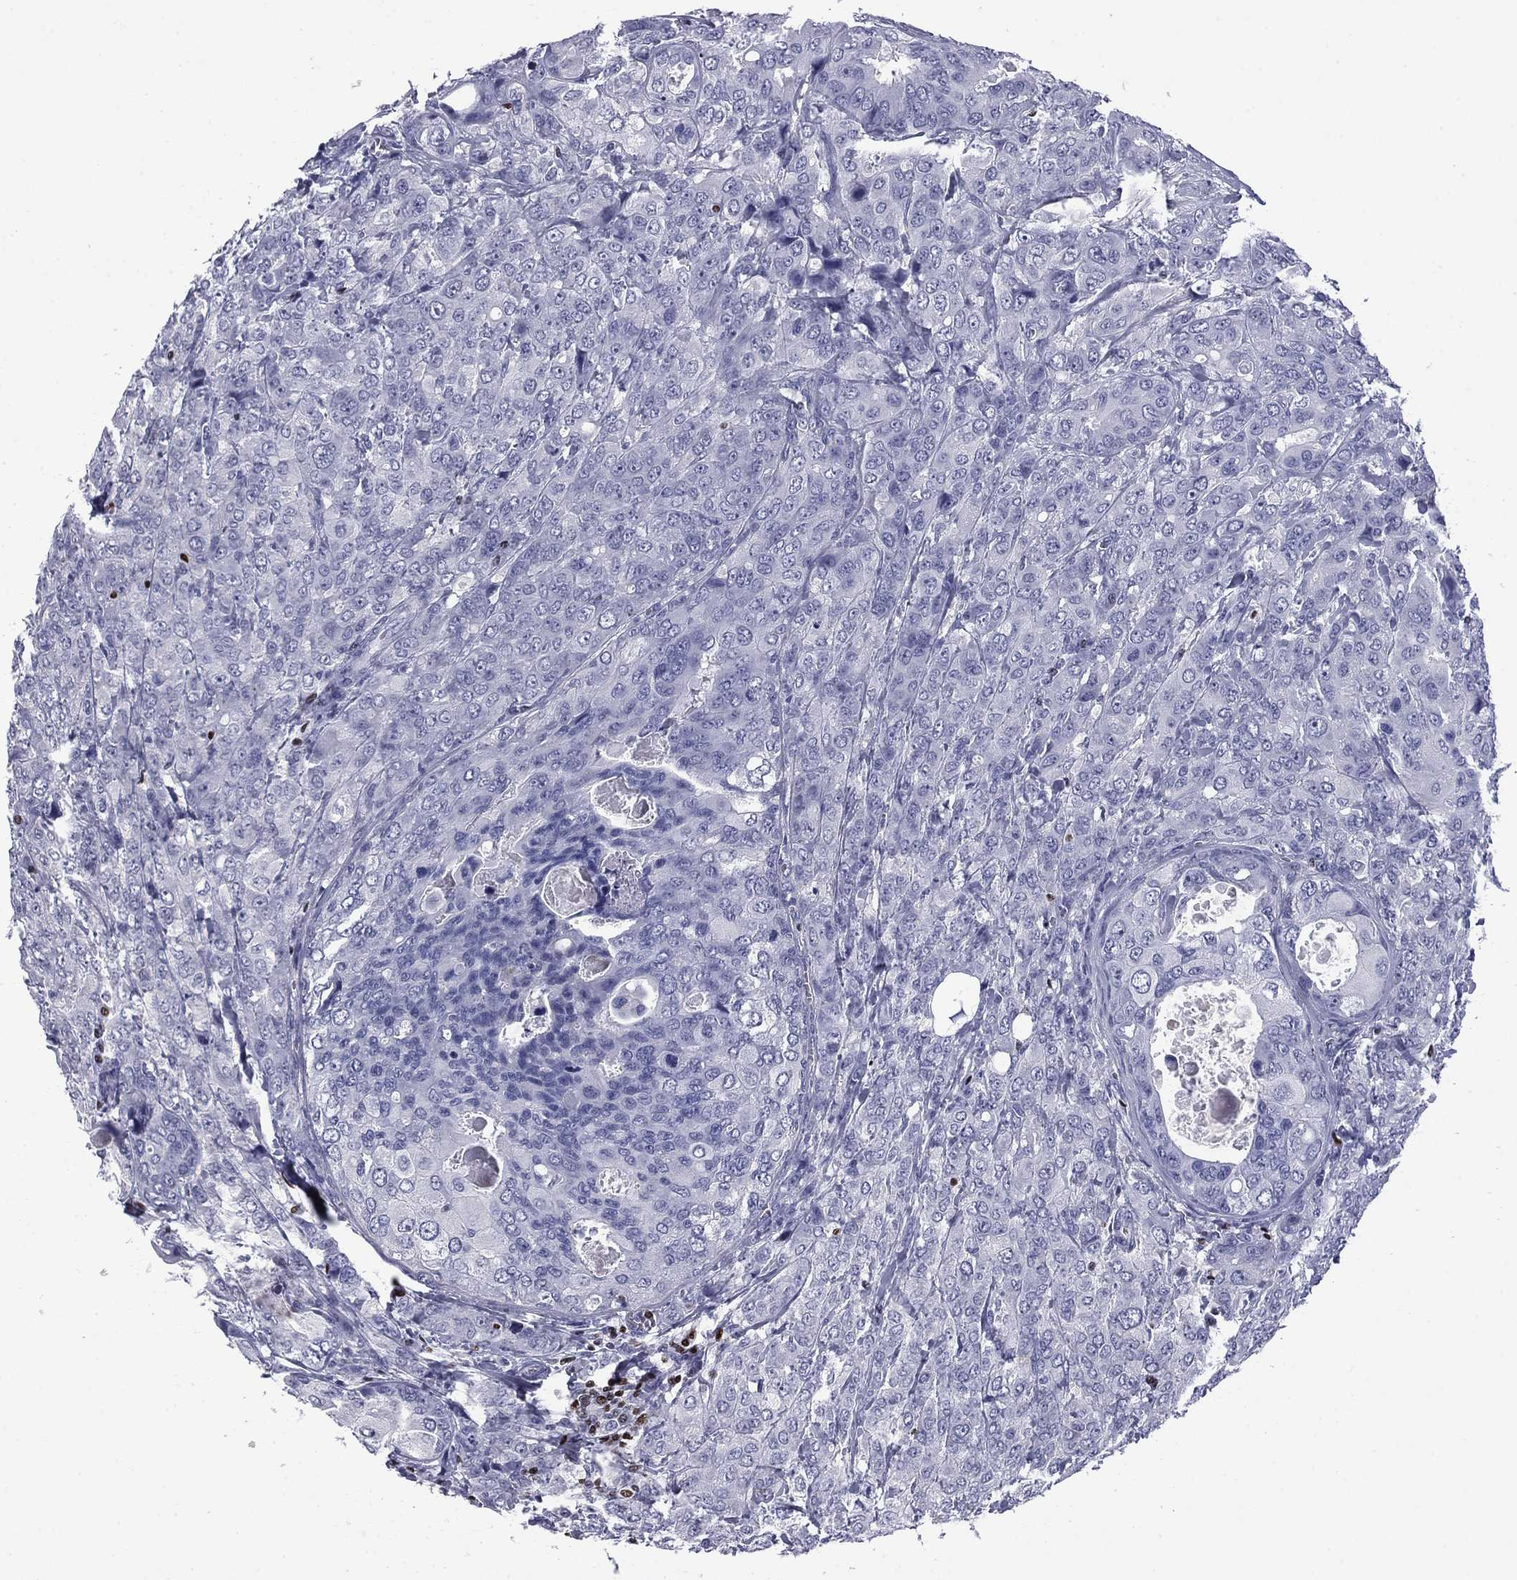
{"staining": {"intensity": "negative", "quantity": "none", "location": "none"}, "tissue": "breast cancer", "cell_type": "Tumor cells", "image_type": "cancer", "snomed": [{"axis": "morphology", "description": "Duct carcinoma"}, {"axis": "topography", "description": "Breast"}], "caption": "Tumor cells are negative for protein expression in human breast cancer. The staining was performed using DAB (3,3'-diaminobenzidine) to visualize the protein expression in brown, while the nuclei were stained in blue with hematoxylin (Magnification: 20x).", "gene": "IKZF3", "patient": {"sex": "female", "age": 43}}